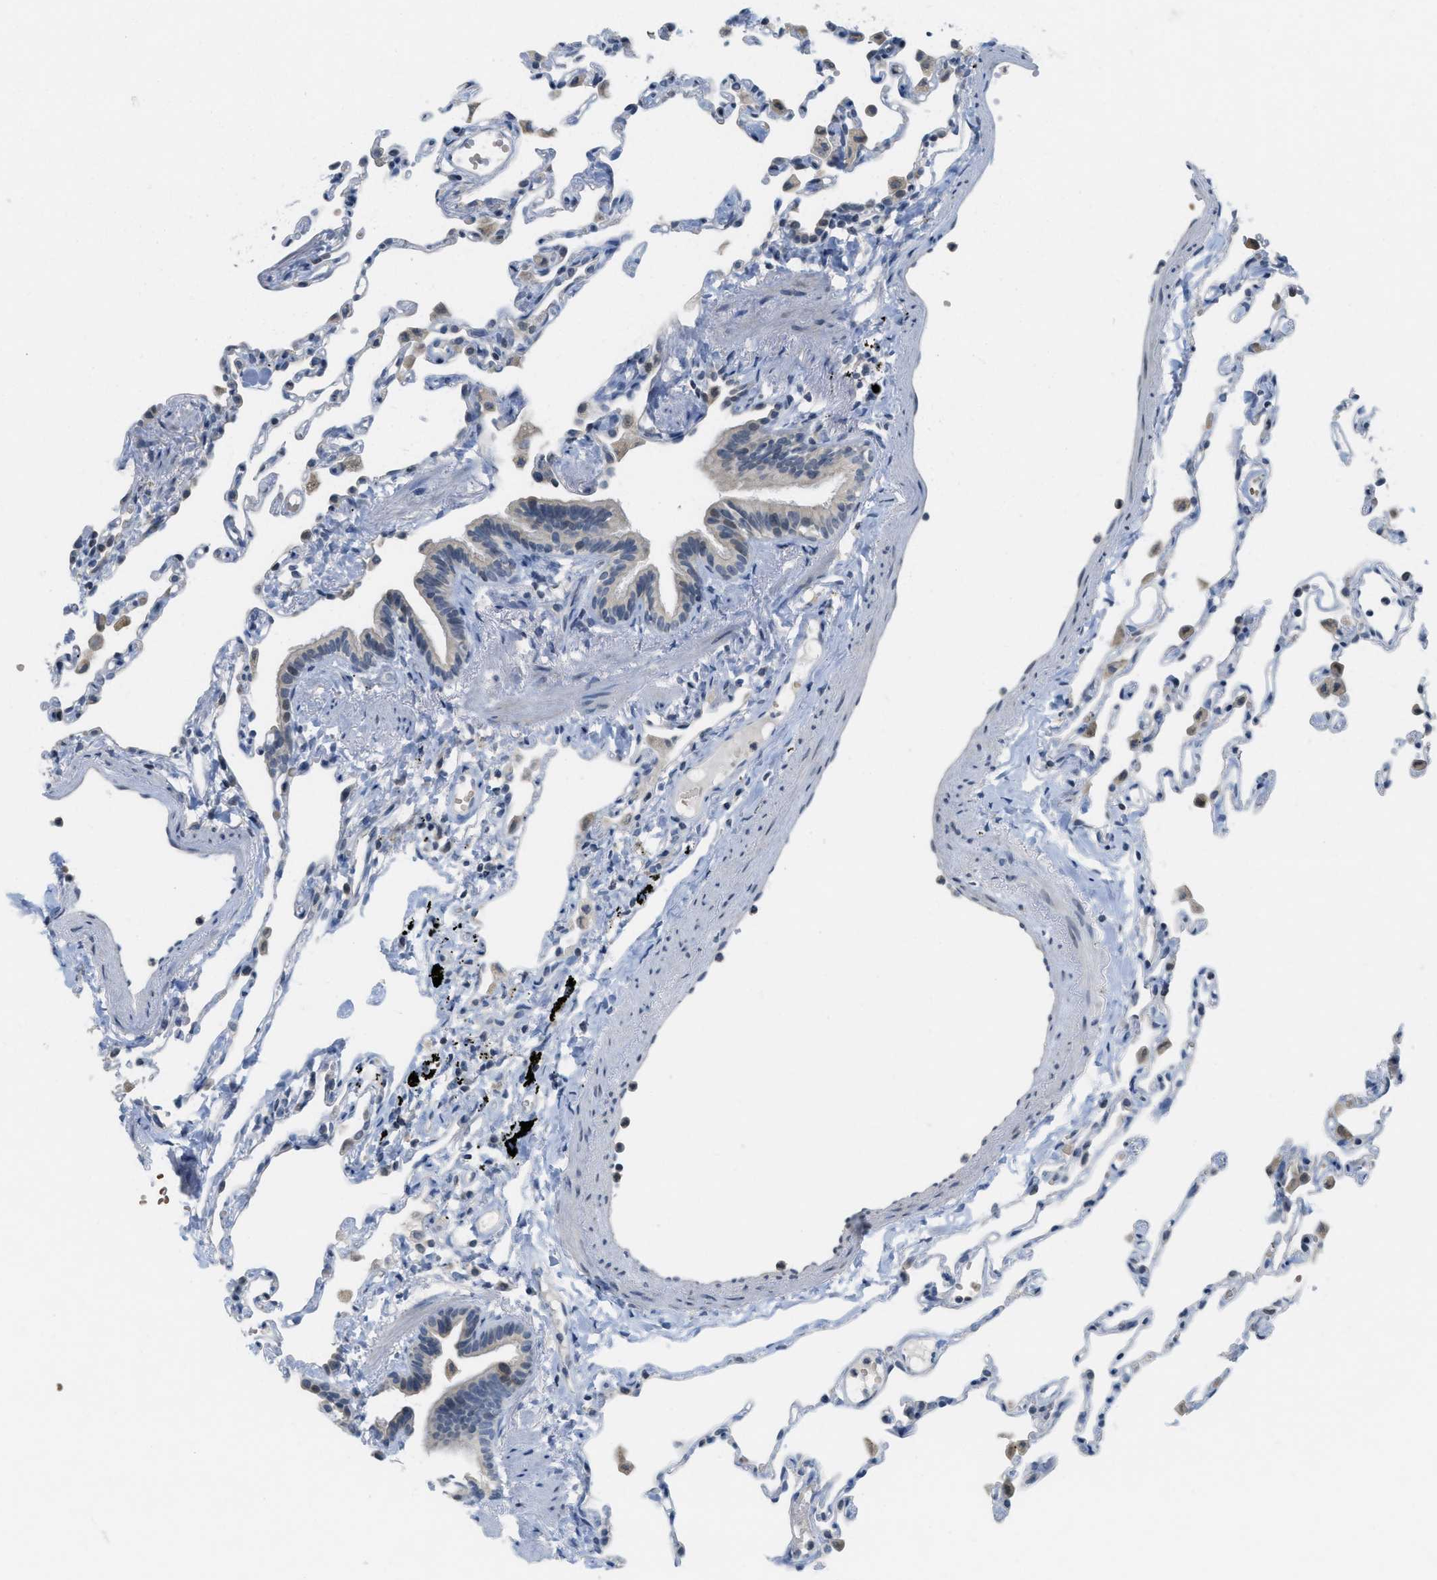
{"staining": {"intensity": "negative", "quantity": "none", "location": "none"}, "tissue": "lung", "cell_type": "Alveolar cells", "image_type": "normal", "snomed": [{"axis": "morphology", "description": "Normal tissue, NOS"}, {"axis": "topography", "description": "Lung"}], "caption": "IHC image of normal lung: human lung stained with DAB (3,3'-diaminobenzidine) demonstrates no significant protein expression in alveolar cells. (DAB immunohistochemistry (IHC), high magnification).", "gene": "TXNDC2", "patient": {"sex": "female", "age": 49}}